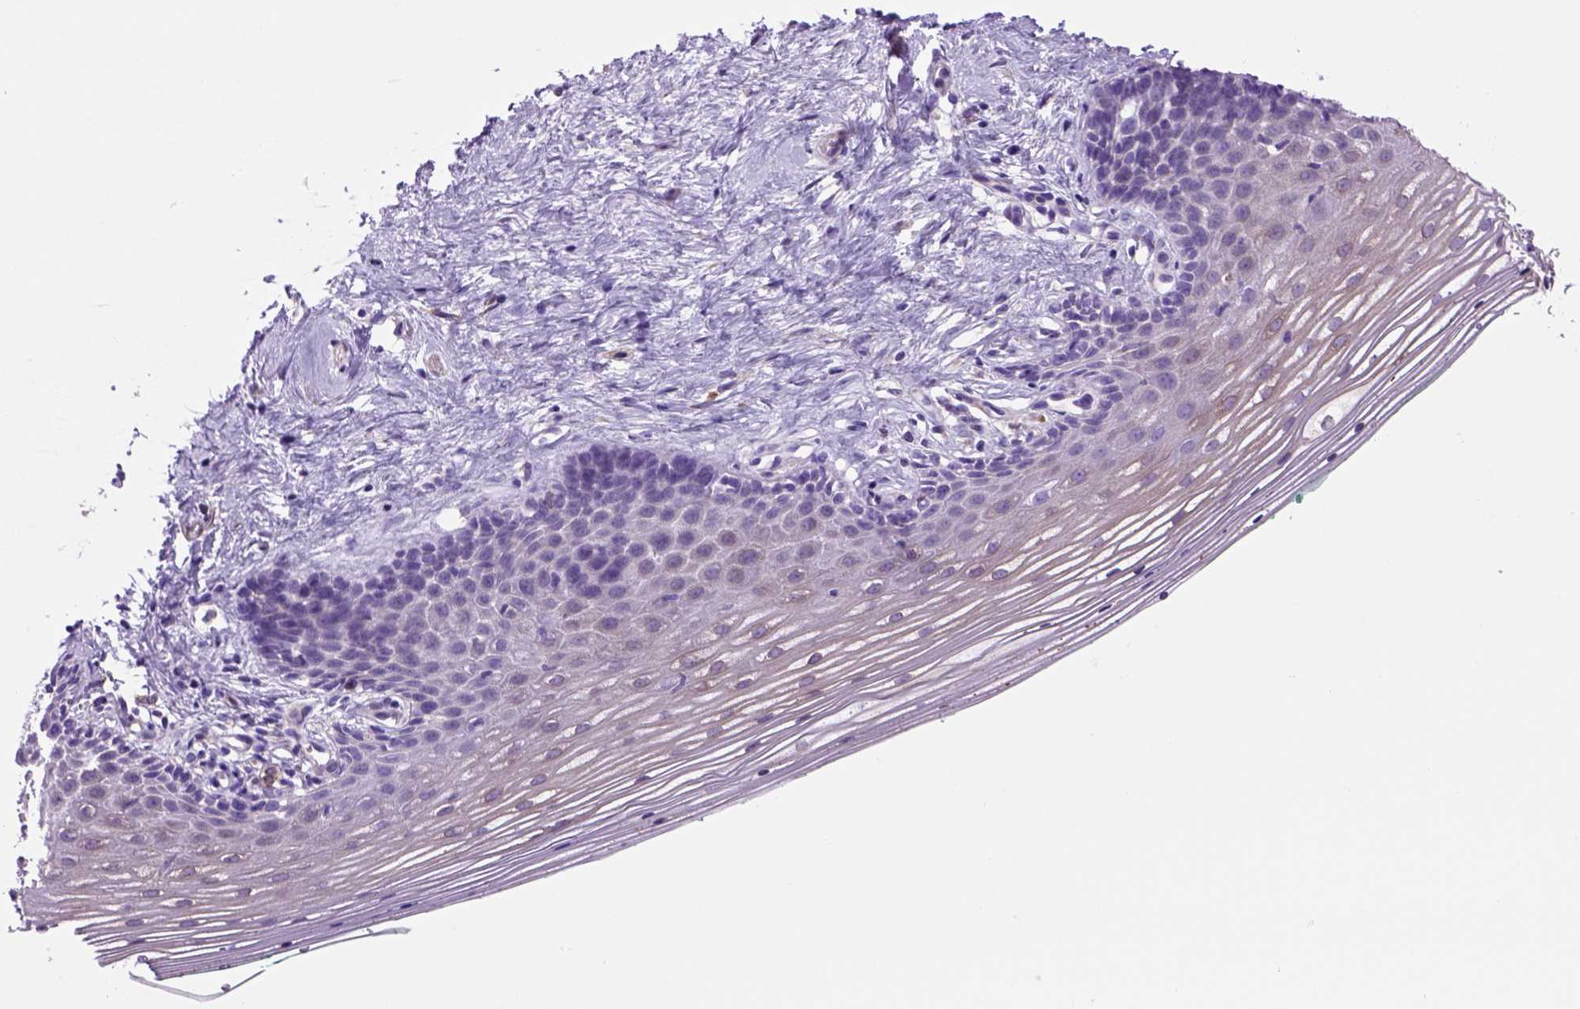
{"staining": {"intensity": "negative", "quantity": "none", "location": "none"}, "tissue": "vagina", "cell_type": "Squamous epithelial cells", "image_type": "normal", "snomed": [{"axis": "morphology", "description": "Normal tissue, NOS"}, {"axis": "topography", "description": "Vagina"}], "caption": "Immunohistochemistry image of unremarkable vagina: human vagina stained with DAB (3,3'-diaminobenzidine) demonstrates no significant protein expression in squamous epithelial cells.", "gene": "PIAS3", "patient": {"sex": "female", "age": 42}}